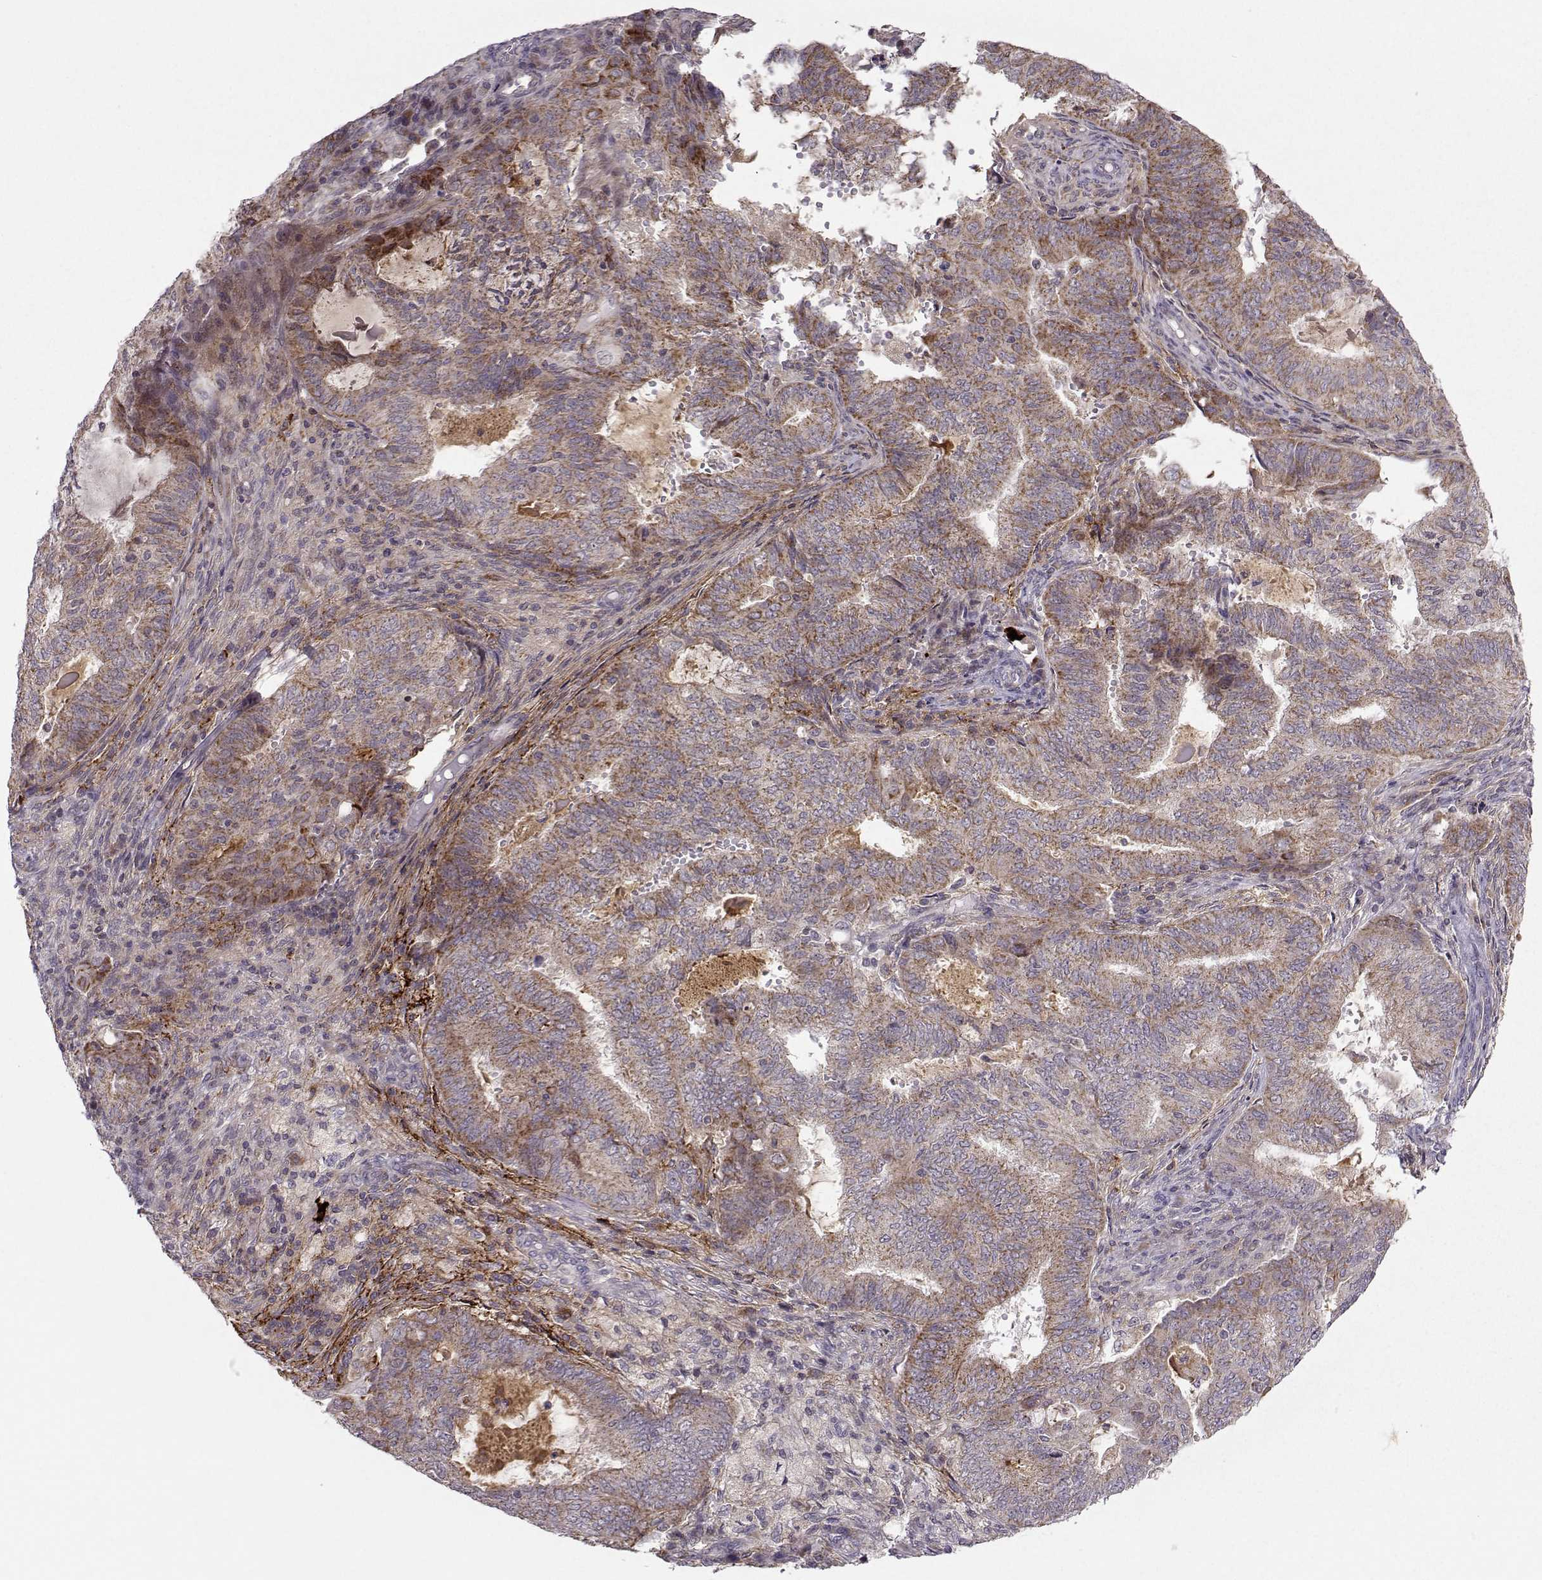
{"staining": {"intensity": "moderate", "quantity": ">75%", "location": "cytoplasmic/membranous"}, "tissue": "endometrial cancer", "cell_type": "Tumor cells", "image_type": "cancer", "snomed": [{"axis": "morphology", "description": "Adenocarcinoma, NOS"}, {"axis": "topography", "description": "Endometrium"}], "caption": "High-power microscopy captured an immunohistochemistry (IHC) photomicrograph of adenocarcinoma (endometrial), revealing moderate cytoplasmic/membranous expression in approximately >75% of tumor cells.", "gene": "NECAB3", "patient": {"sex": "female", "age": 62}}